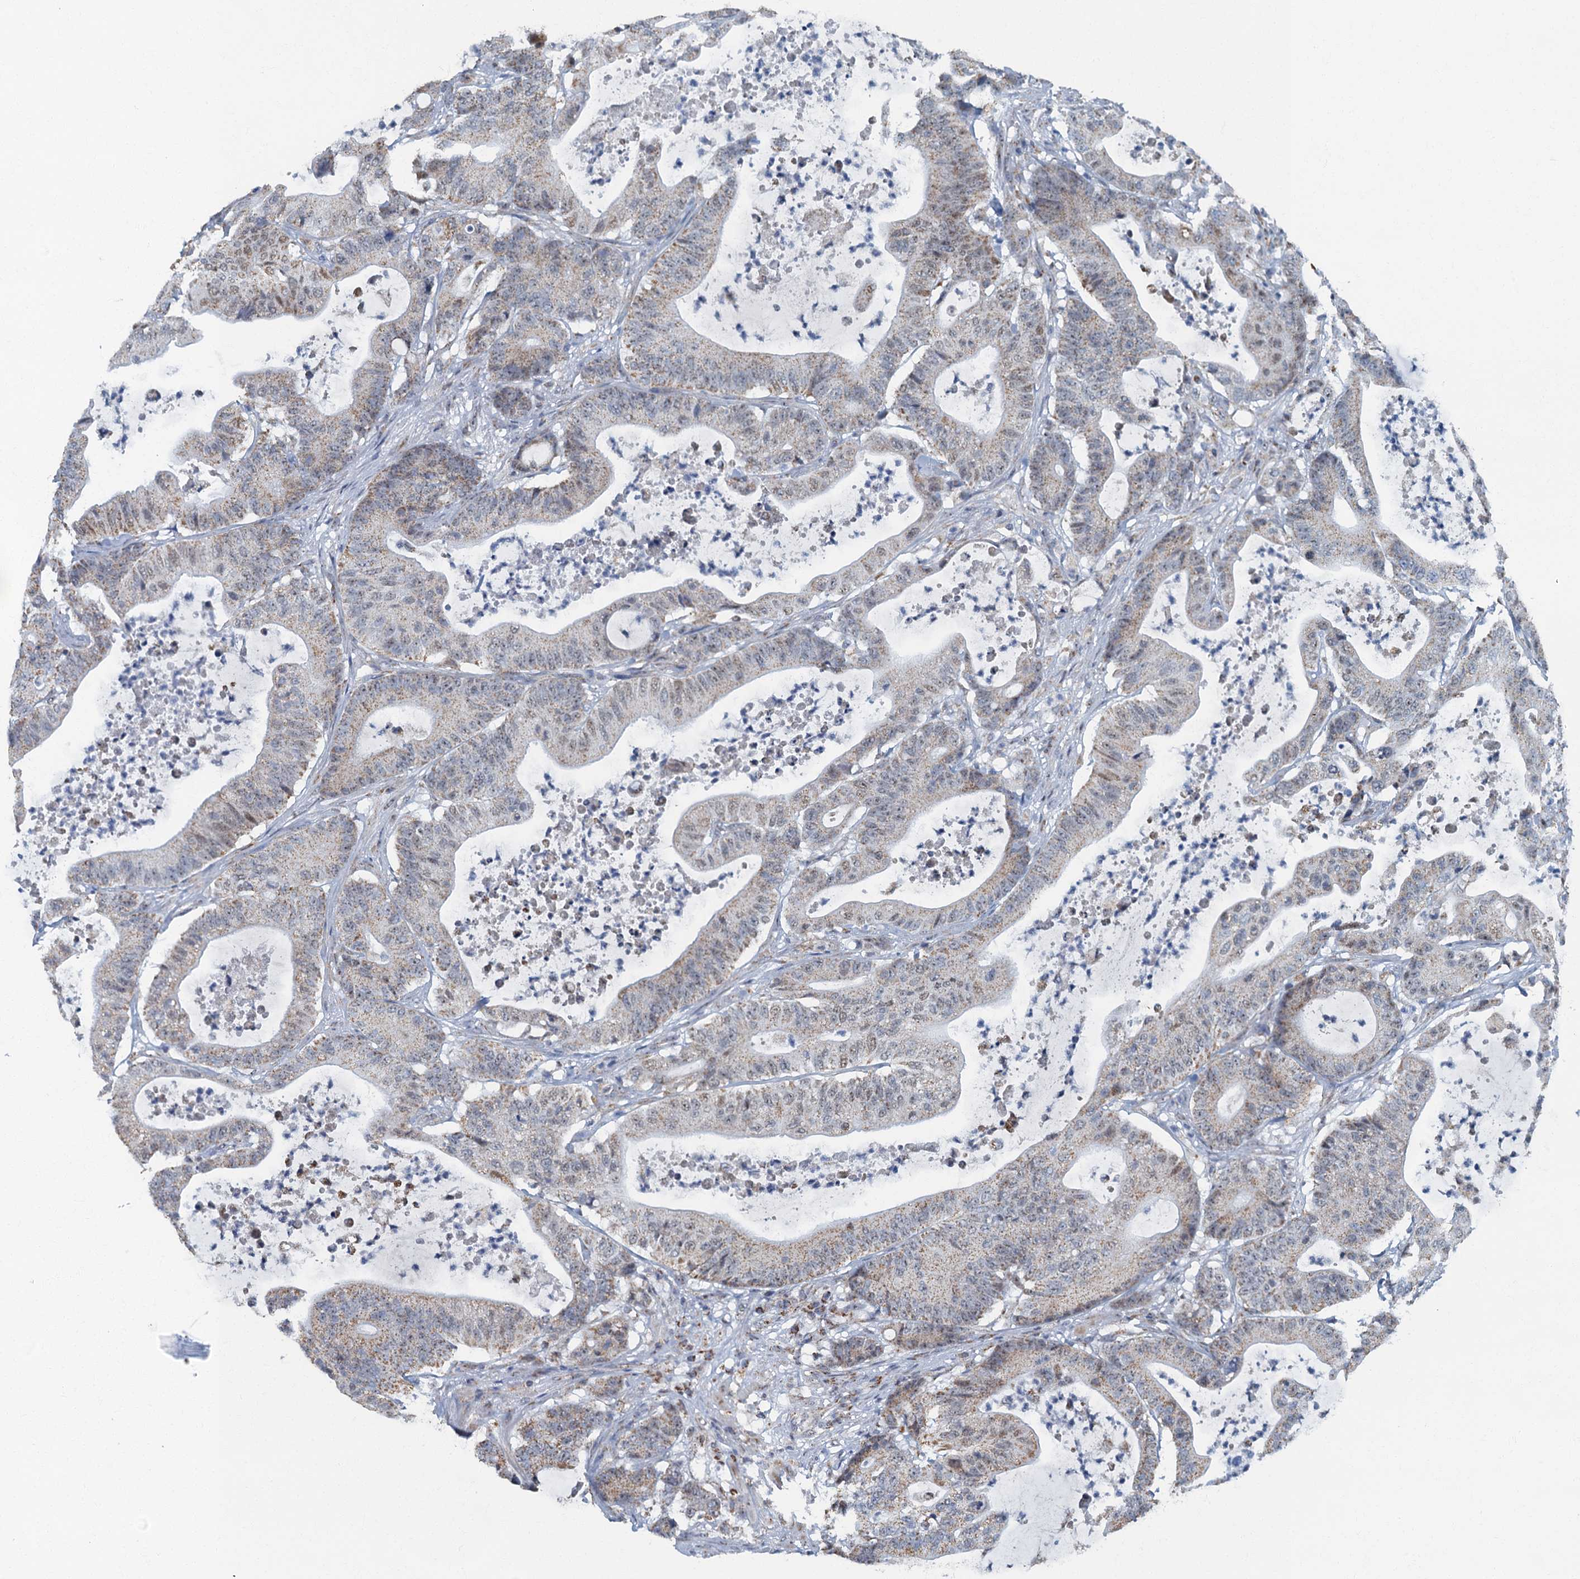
{"staining": {"intensity": "weak", "quantity": "25%-75%", "location": "cytoplasmic/membranous,nuclear"}, "tissue": "colorectal cancer", "cell_type": "Tumor cells", "image_type": "cancer", "snomed": [{"axis": "morphology", "description": "Adenocarcinoma, NOS"}, {"axis": "topography", "description": "Colon"}], "caption": "There is low levels of weak cytoplasmic/membranous and nuclear expression in tumor cells of adenocarcinoma (colorectal), as demonstrated by immunohistochemical staining (brown color).", "gene": "RAD9B", "patient": {"sex": "female", "age": 84}}